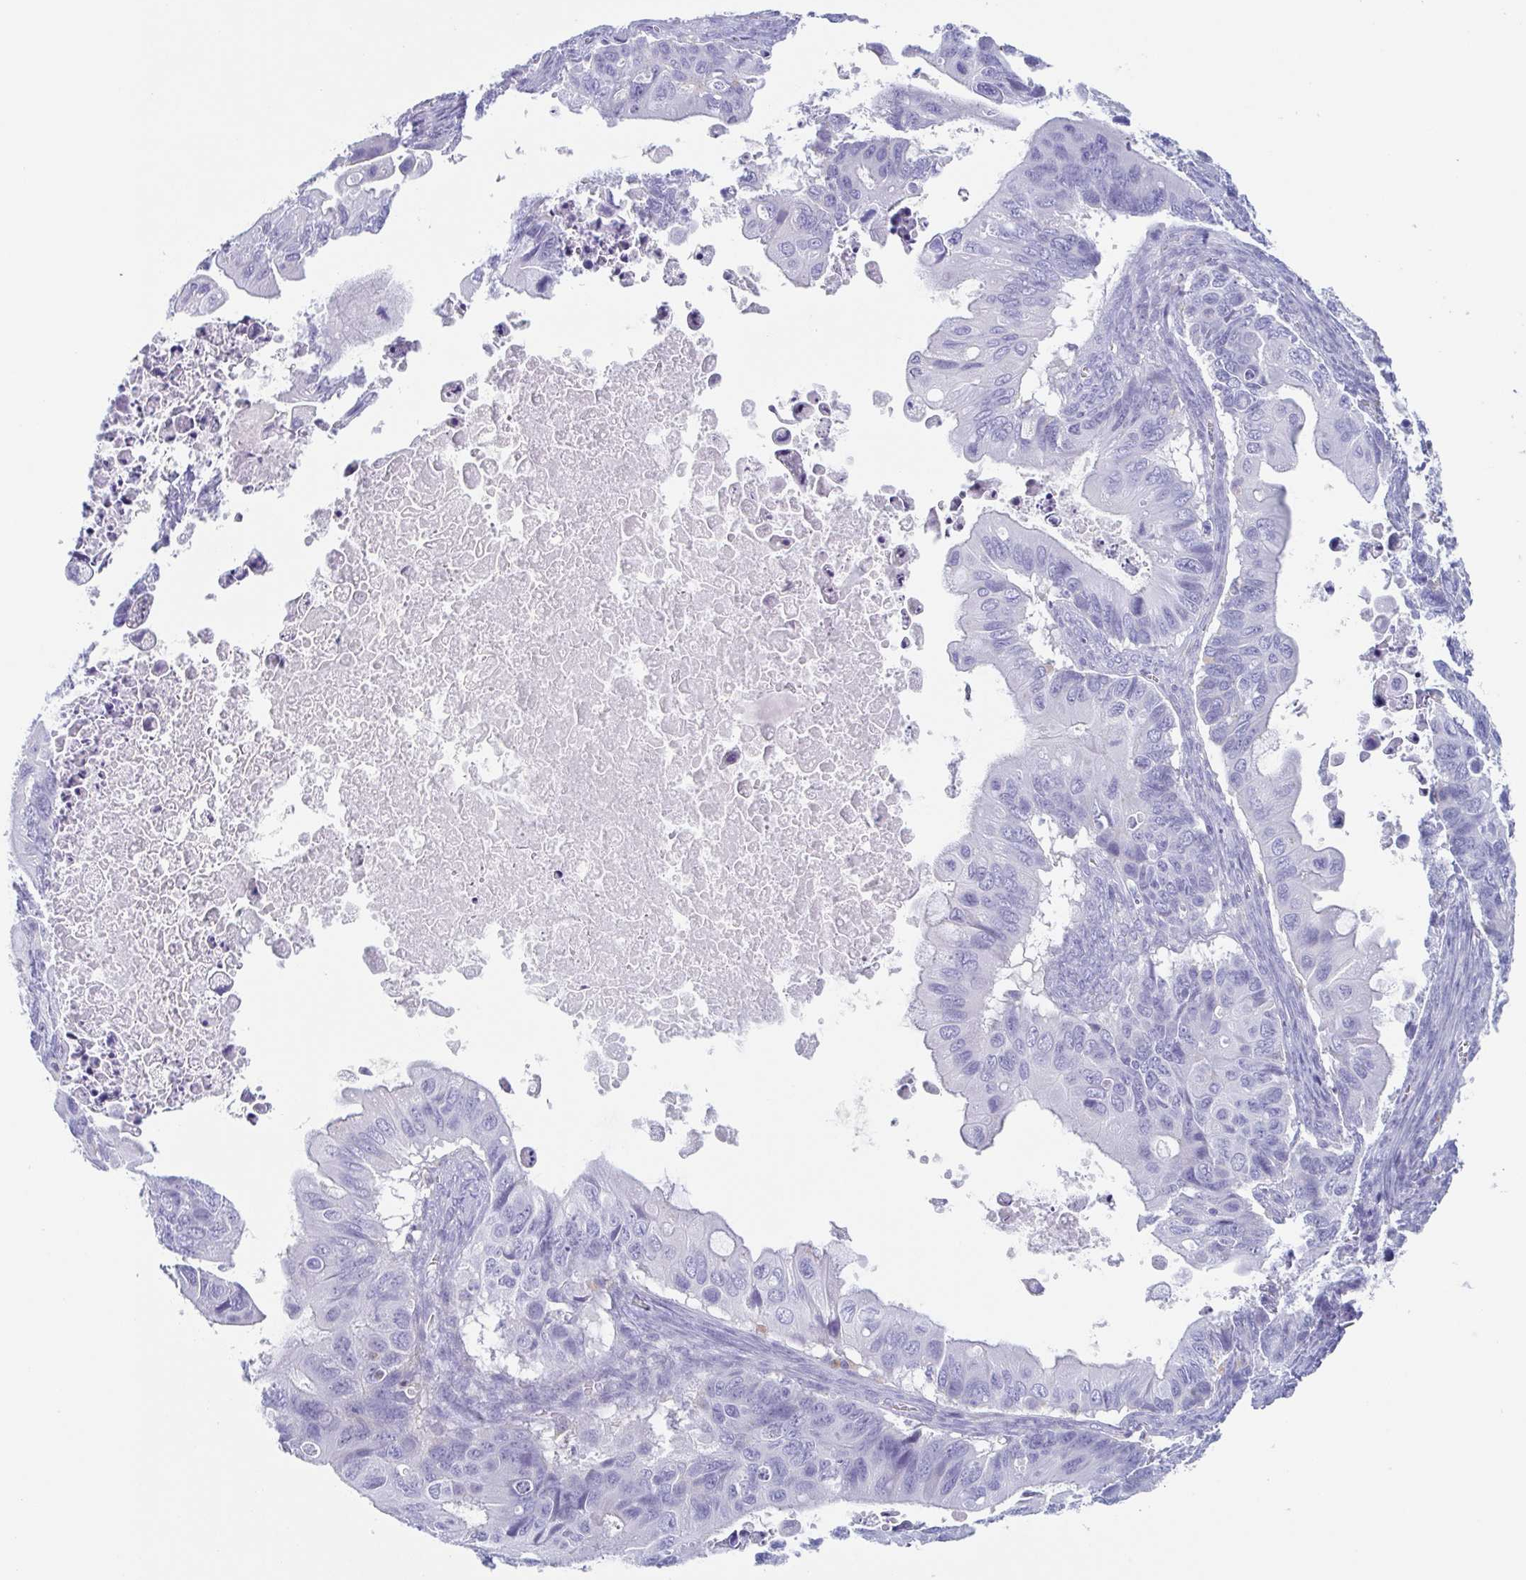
{"staining": {"intensity": "negative", "quantity": "none", "location": "none"}, "tissue": "ovarian cancer", "cell_type": "Tumor cells", "image_type": "cancer", "snomed": [{"axis": "morphology", "description": "Cystadenocarcinoma, mucinous, NOS"}, {"axis": "topography", "description": "Ovary"}], "caption": "The photomicrograph exhibits no significant staining in tumor cells of mucinous cystadenocarcinoma (ovarian).", "gene": "TAGLN3", "patient": {"sex": "female", "age": 64}}